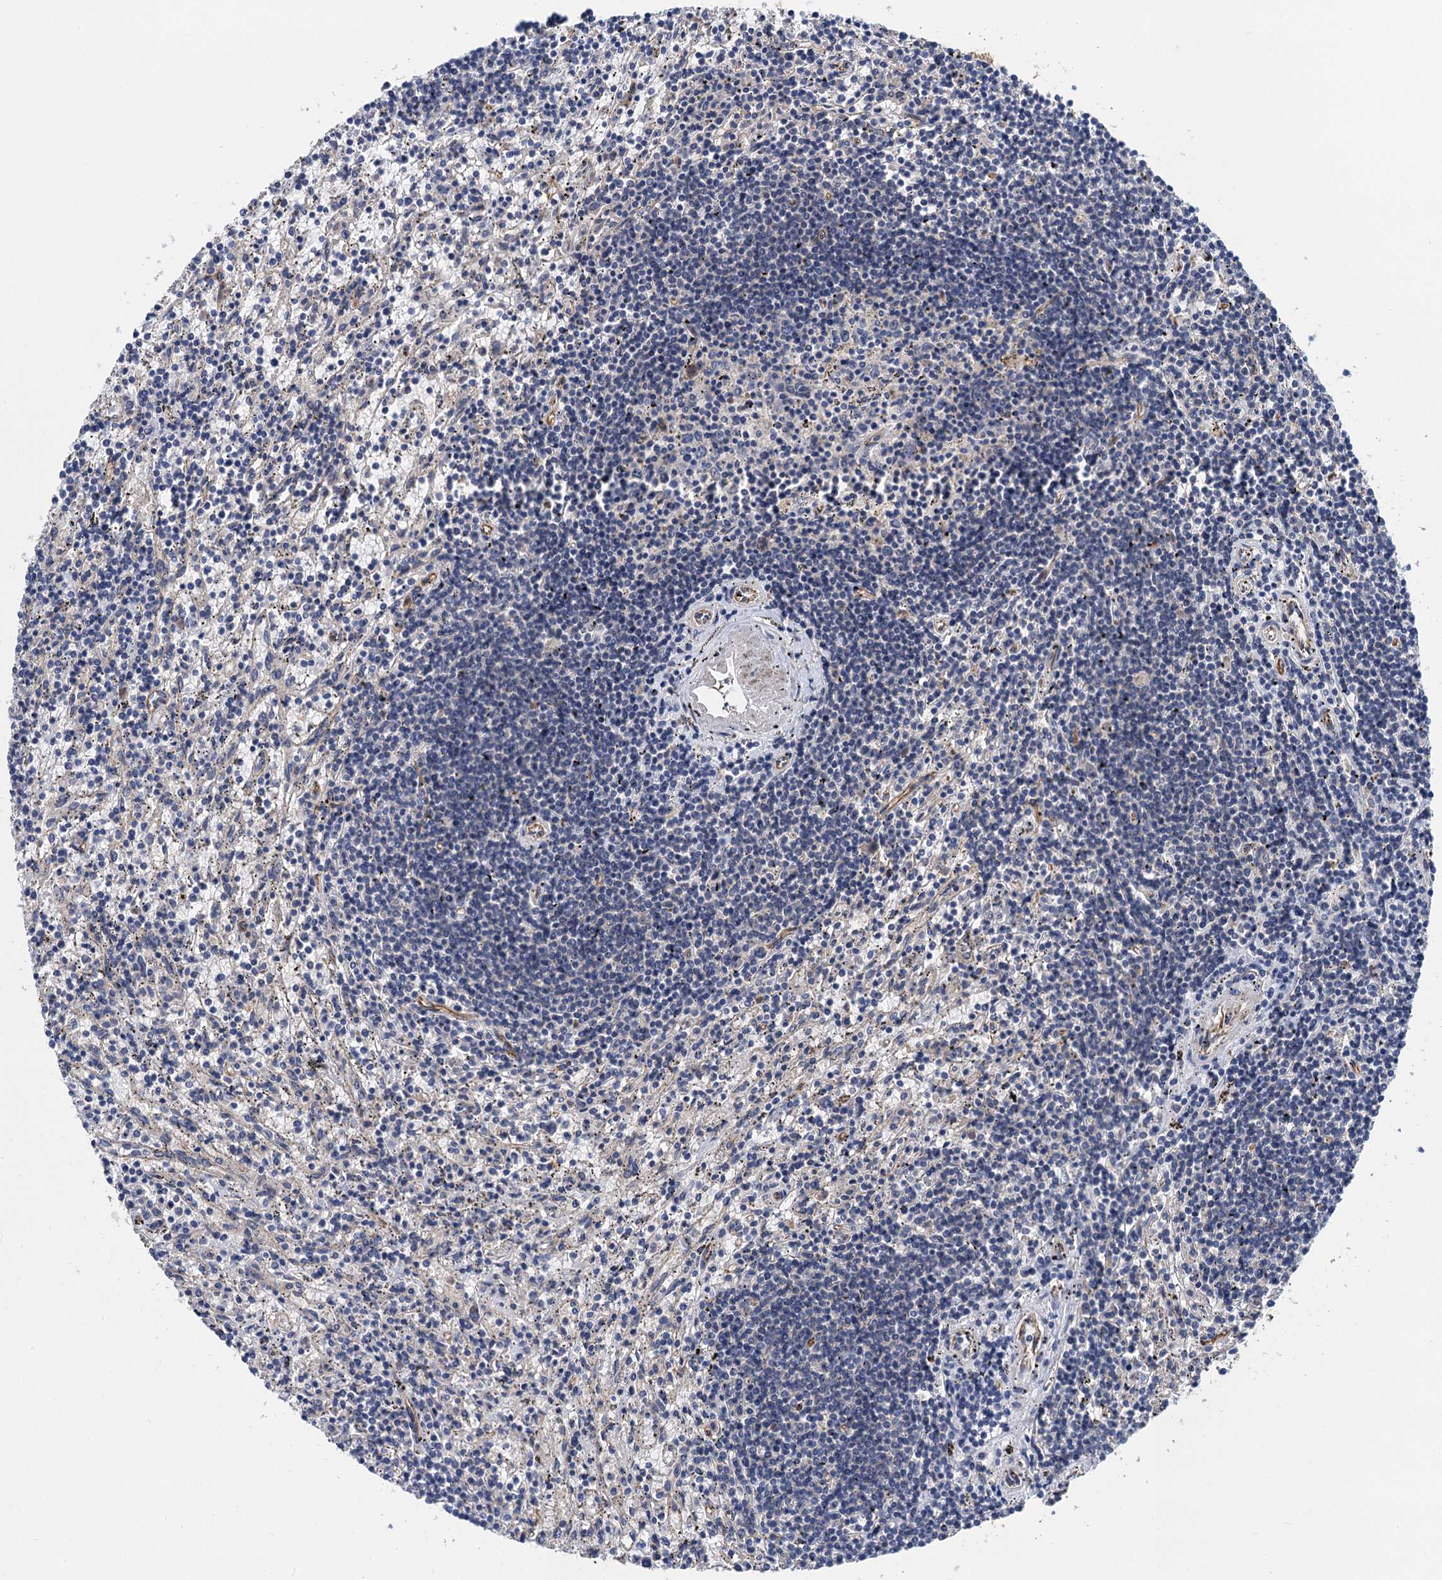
{"staining": {"intensity": "negative", "quantity": "none", "location": "none"}, "tissue": "lymphoma", "cell_type": "Tumor cells", "image_type": "cancer", "snomed": [{"axis": "morphology", "description": "Malignant lymphoma, non-Hodgkin's type, Low grade"}, {"axis": "topography", "description": "Spleen"}], "caption": "There is no significant expression in tumor cells of lymphoma. (Brightfield microscopy of DAB immunohistochemistry (IHC) at high magnification).", "gene": "PJA2", "patient": {"sex": "male", "age": 76}}